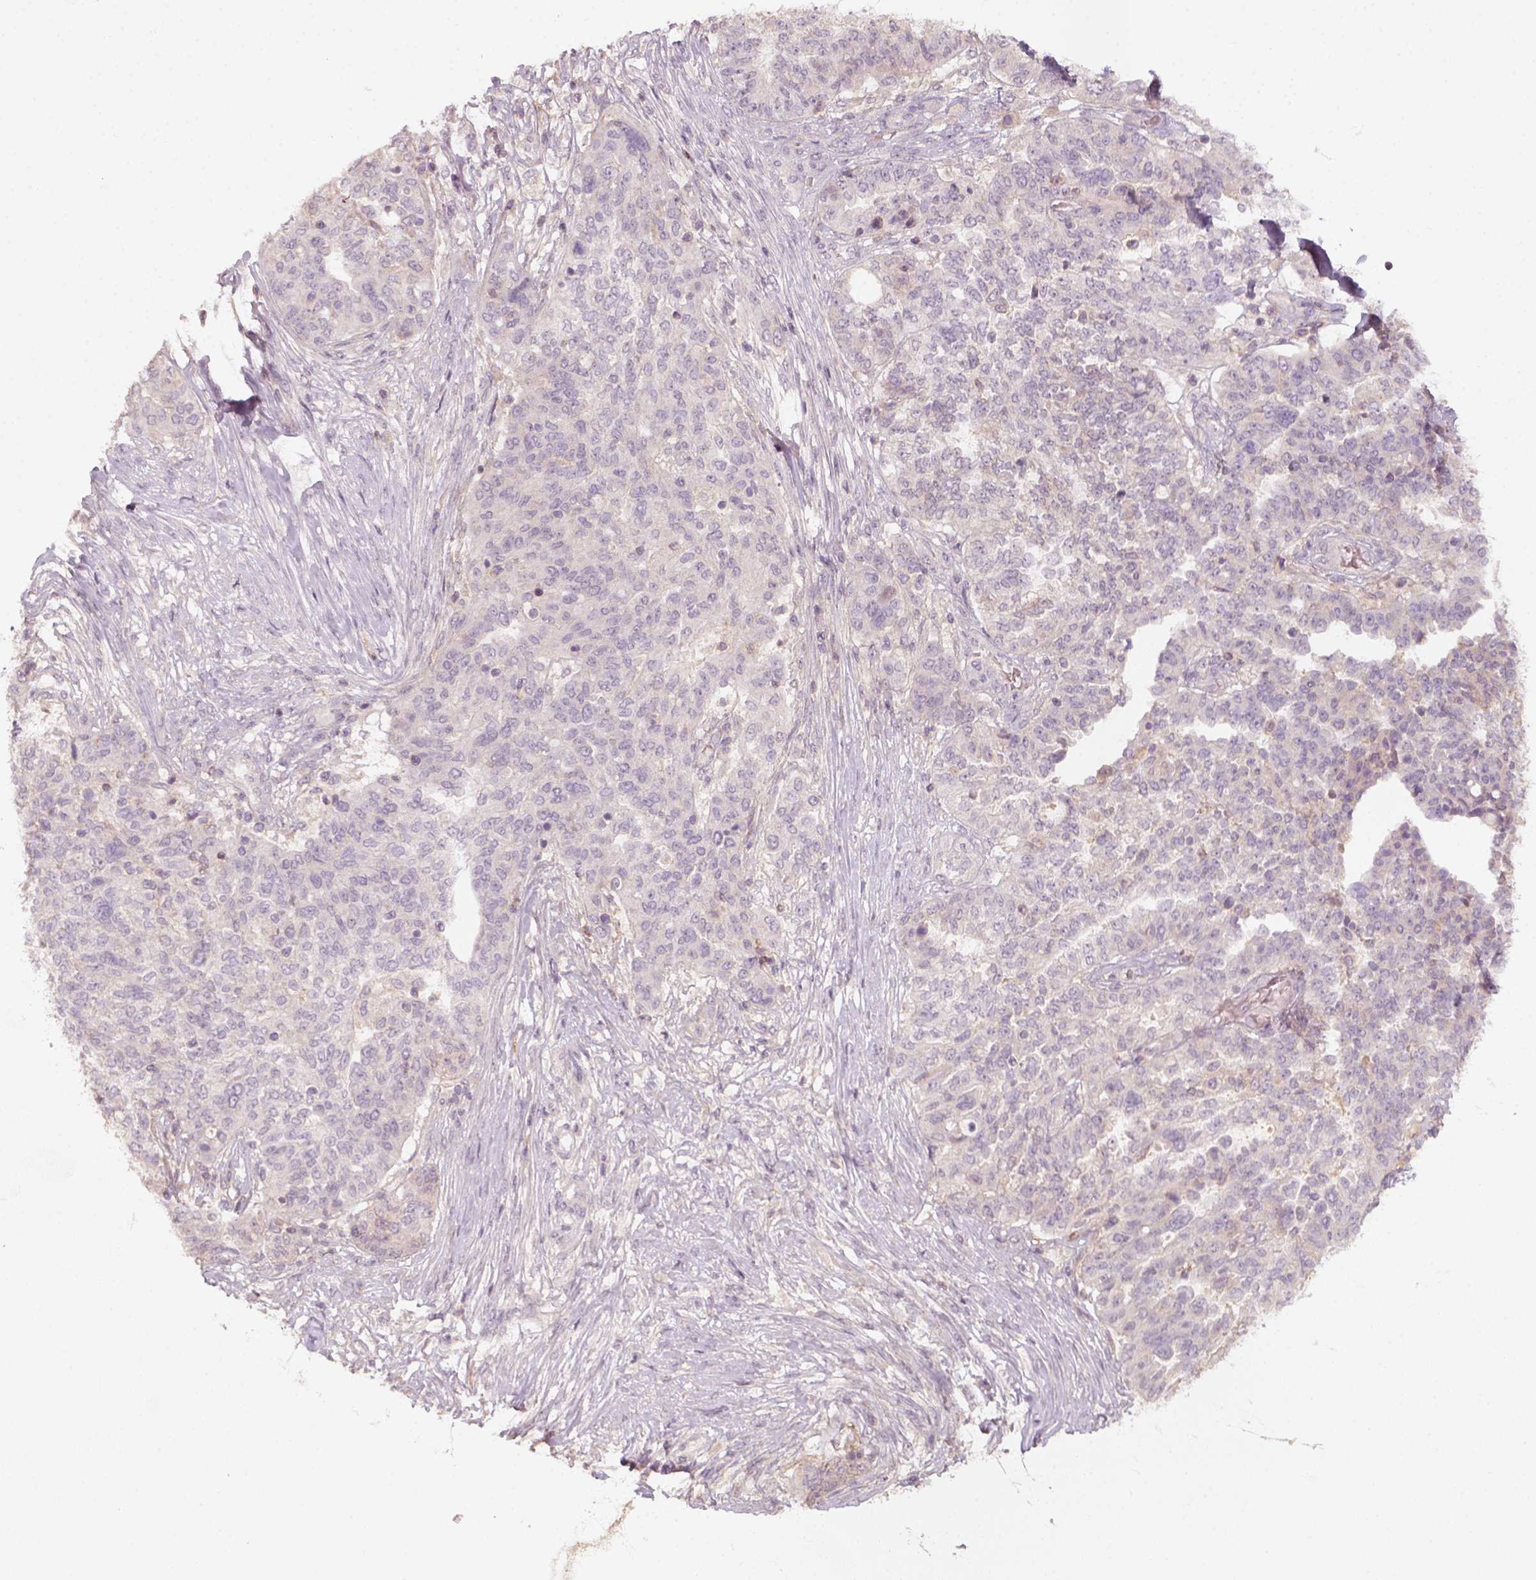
{"staining": {"intensity": "weak", "quantity": "<25%", "location": "cytoplasmic/membranous"}, "tissue": "ovarian cancer", "cell_type": "Tumor cells", "image_type": "cancer", "snomed": [{"axis": "morphology", "description": "Cystadenocarcinoma, serous, NOS"}, {"axis": "topography", "description": "Ovary"}], "caption": "The histopathology image shows no significant positivity in tumor cells of ovarian cancer.", "gene": "AQP9", "patient": {"sex": "female", "age": 67}}